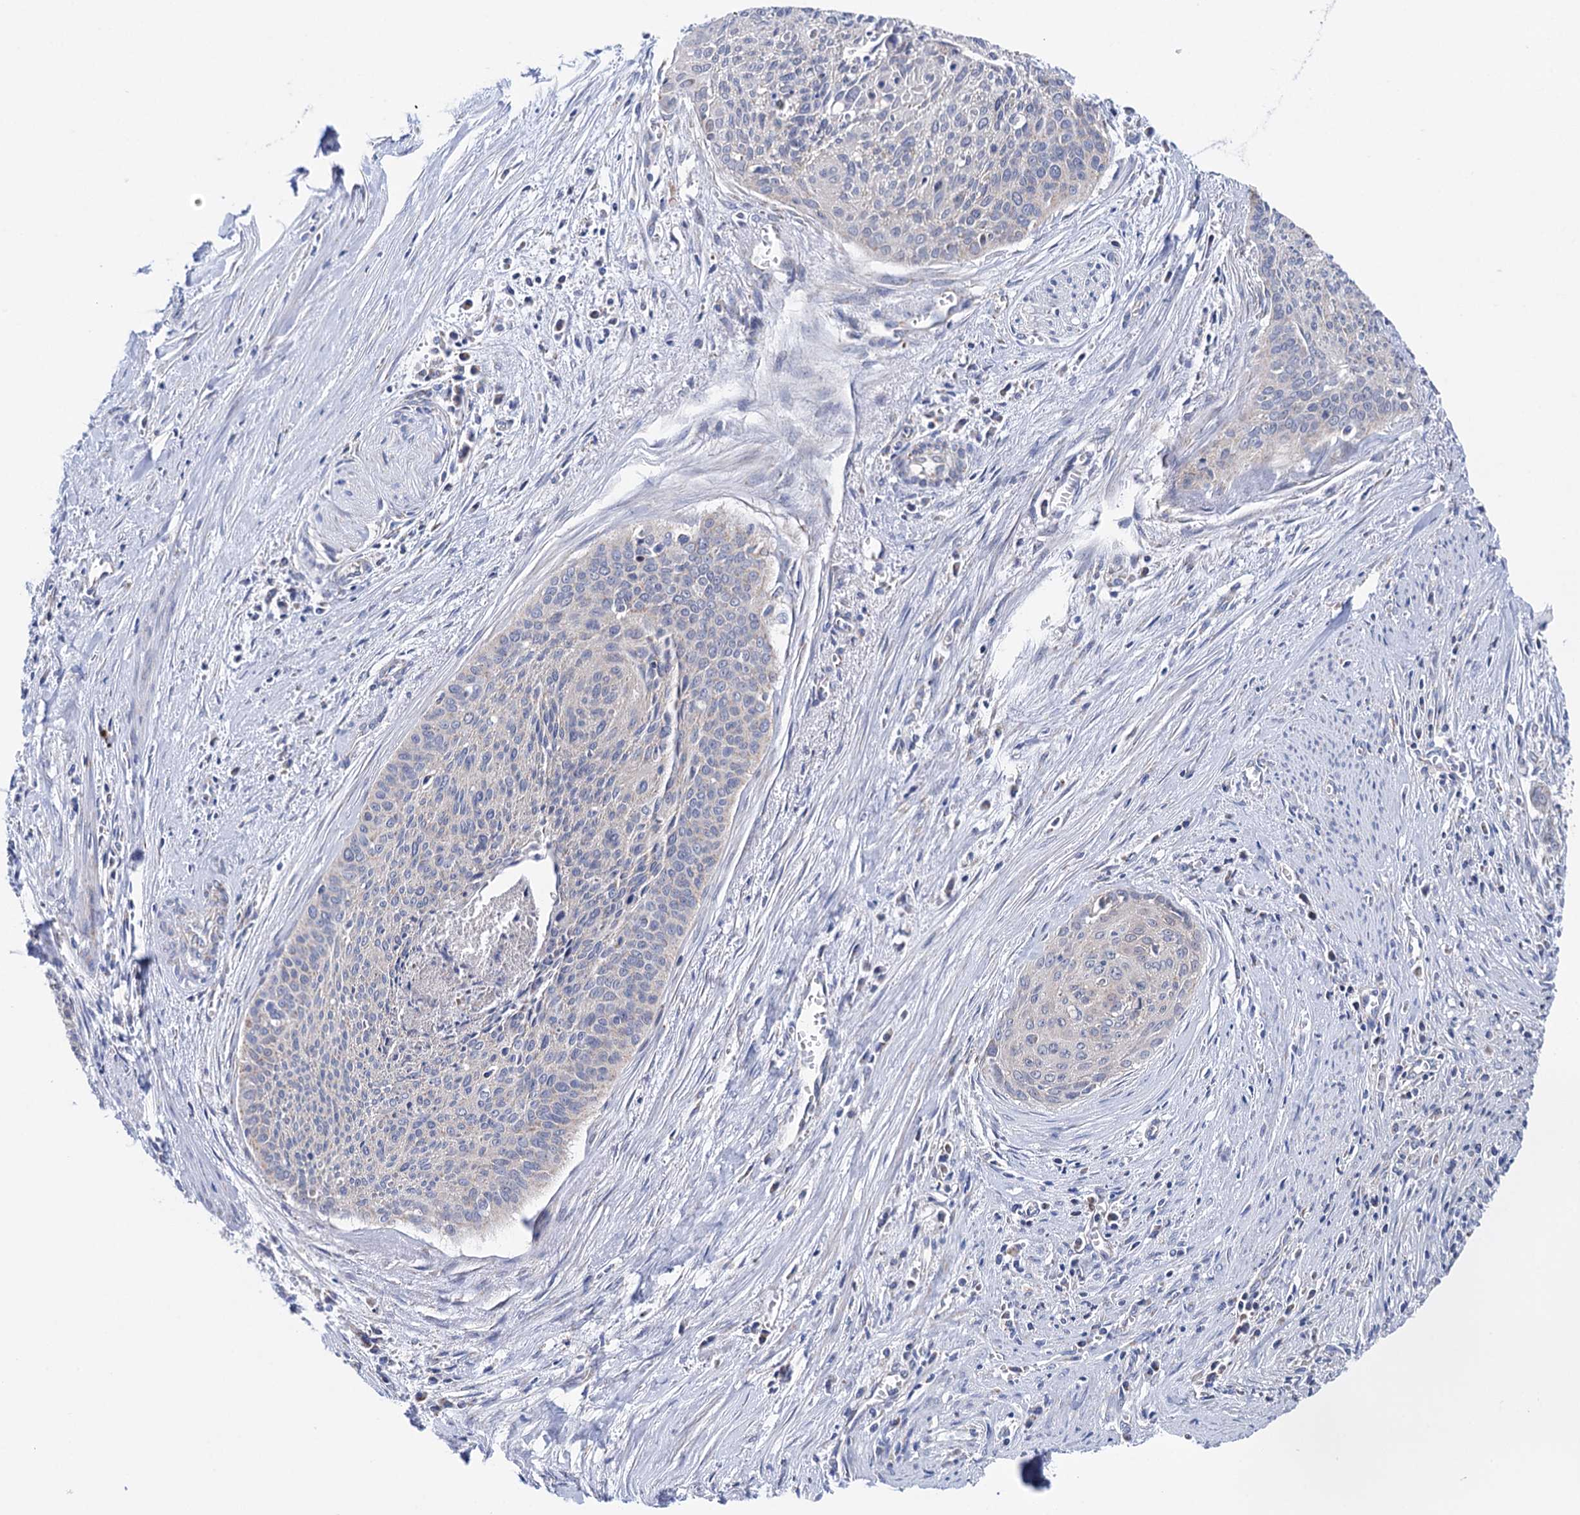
{"staining": {"intensity": "negative", "quantity": "none", "location": "none"}, "tissue": "cervical cancer", "cell_type": "Tumor cells", "image_type": "cancer", "snomed": [{"axis": "morphology", "description": "Squamous cell carcinoma, NOS"}, {"axis": "topography", "description": "Cervix"}], "caption": "There is no significant staining in tumor cells of cervical squamous cell carcinoma. (Stains: DAB (3,3'-diaminobenzidine) IHC with hematoxylin counter stain, Microscopy: brightfield microscopy at high magnification).", "gene": "SUCLA2", "patient": {"sex": "female", "age": 55}}